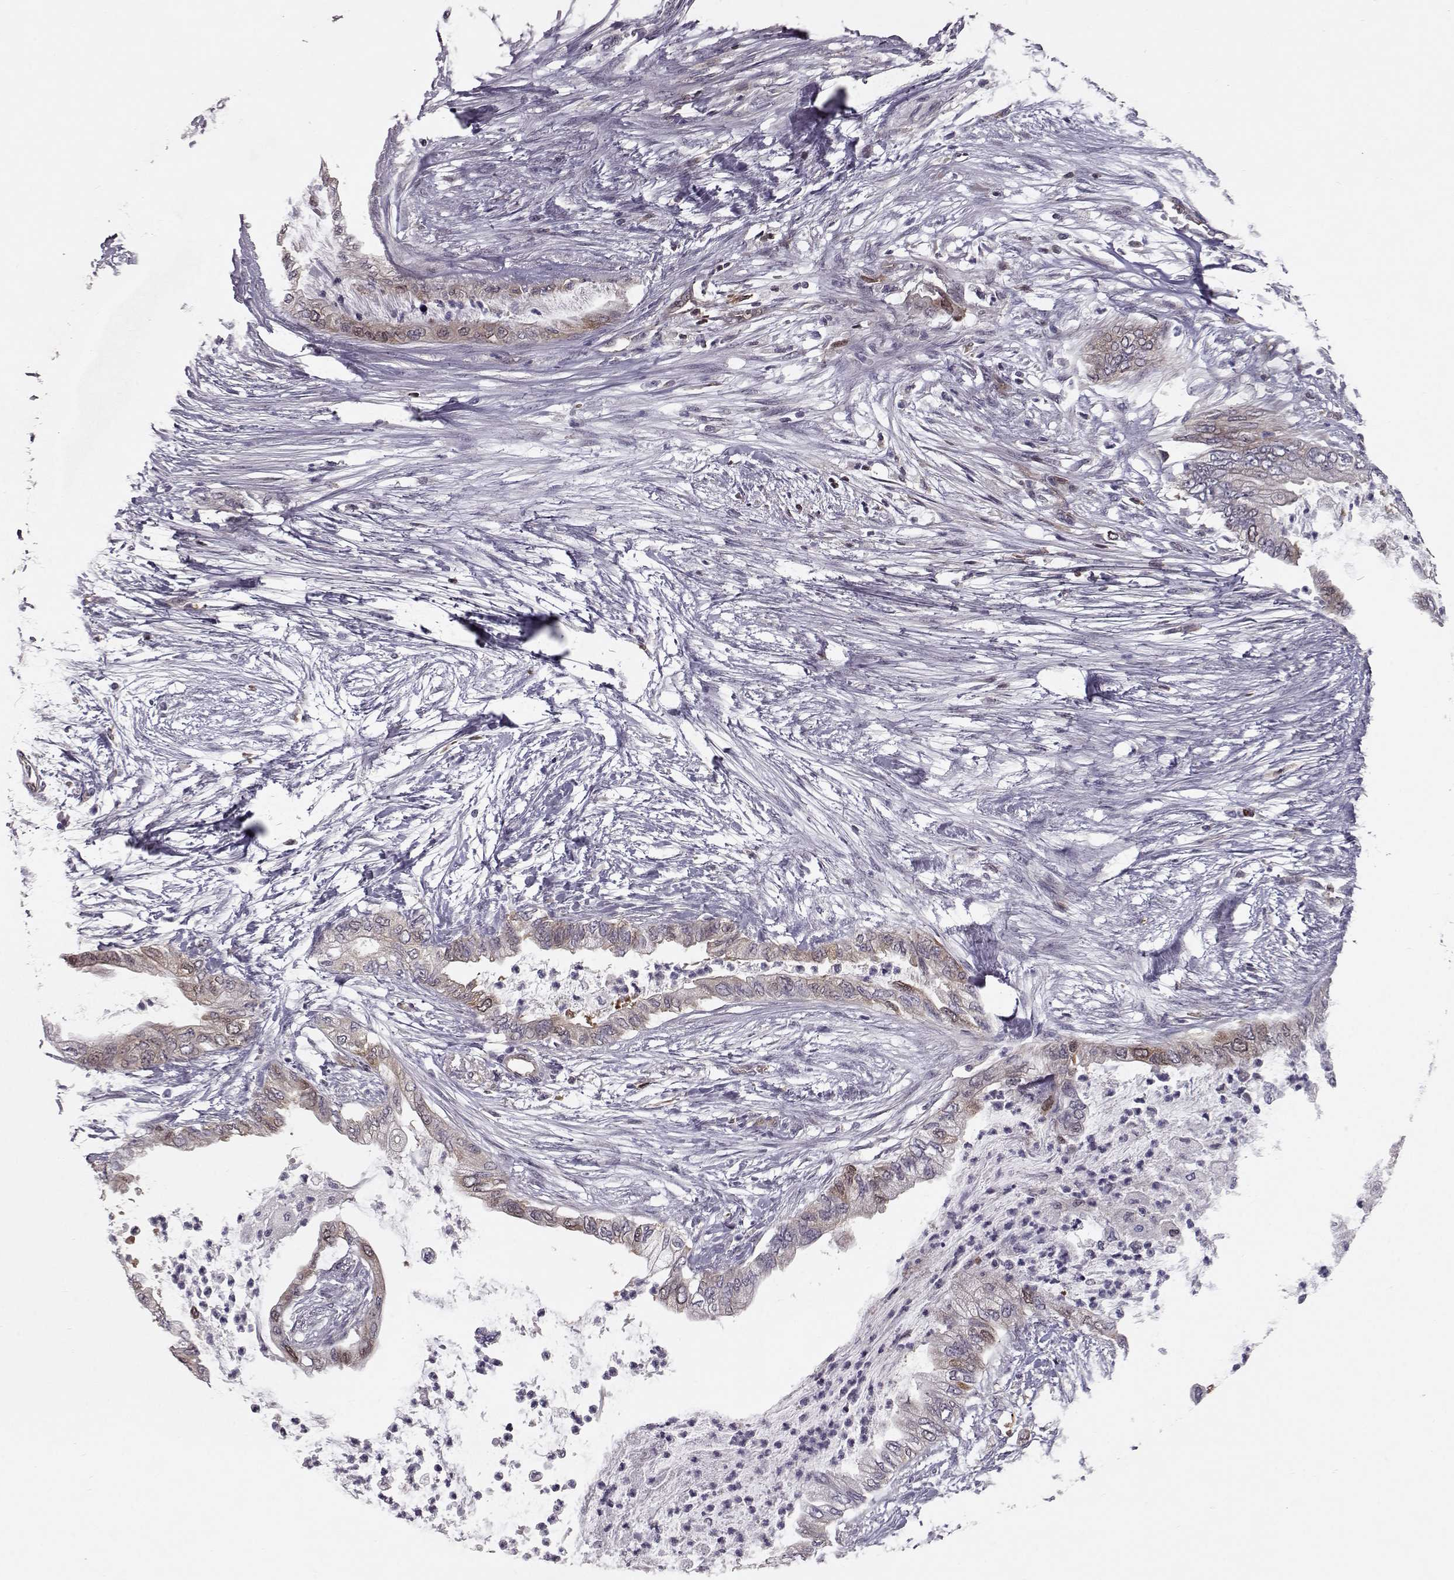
{"staining": {"intensity": "weak", "quantity": "25%-75%", "location": "cytoplasmic/membranous"}, "tissue": "pancreatic cancer", "cell_type": "Tumor cells", "image_type": "cancer", "snomed": [{"axis": "morphology", "description": "Normal tissue, NOS"}, {"axis": "morphology", "description": "Adenocarcinoma, NOS"}, {"axis": "topography", "description": "Pancreas"}, {"axis": "topography", "description": "Duodenum"}], "caption": "Pancreatic cancer (adenocarcinoma) tissue displays weak cytoplasmic/membranous staining in approximately 25%-75% of tumor cells The protein is shown in brown color, while the nuclei are stained blue.", "gene": "RANBP1", "patient": {"sex": "female", "age": 60}}